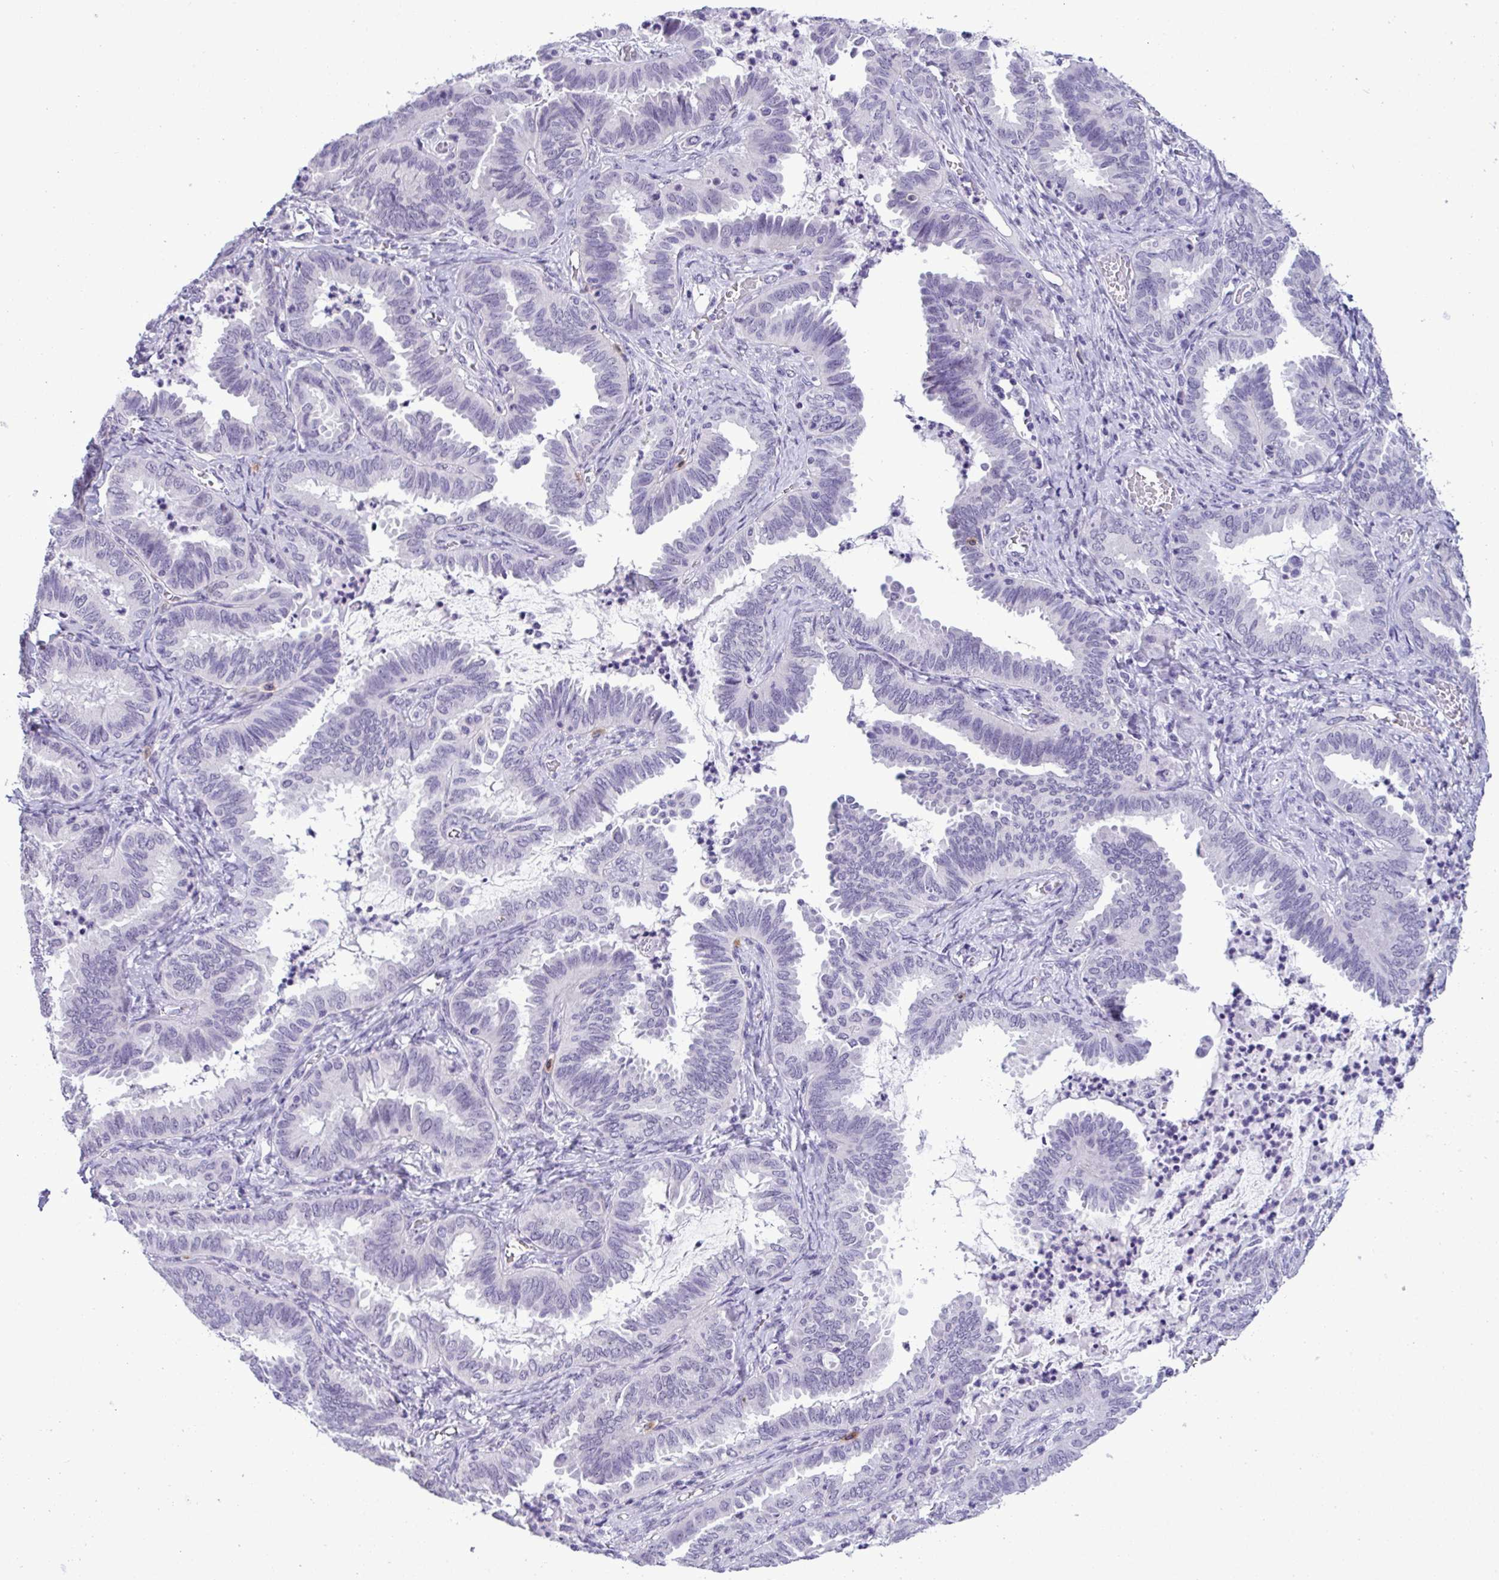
{"staining": {"intensity": "negative", "quantity": "none", "location": "none"}, "tissue": "ovarian cancer", "cell_type": "Tumor cells", "image_type": "cancer", "snomed": [{"axis": "morphology", "description": "Carcinoma, endometroid"}, {"axis": "topography", "description": "Ovary"}], "caption": "The immunohistochemistry micrograph has no significant positivity in tumor cells of ovarian cancer (endometroid carcinoma) tissue. (Stains: DAB (3,3'-diaminobenzidine) IHC with hematoxylin counter stain, Microscopy: brightfield microscopy at high magnification).", "gene": "YBX2", "patient": {"sex": "female", "age": 70}}